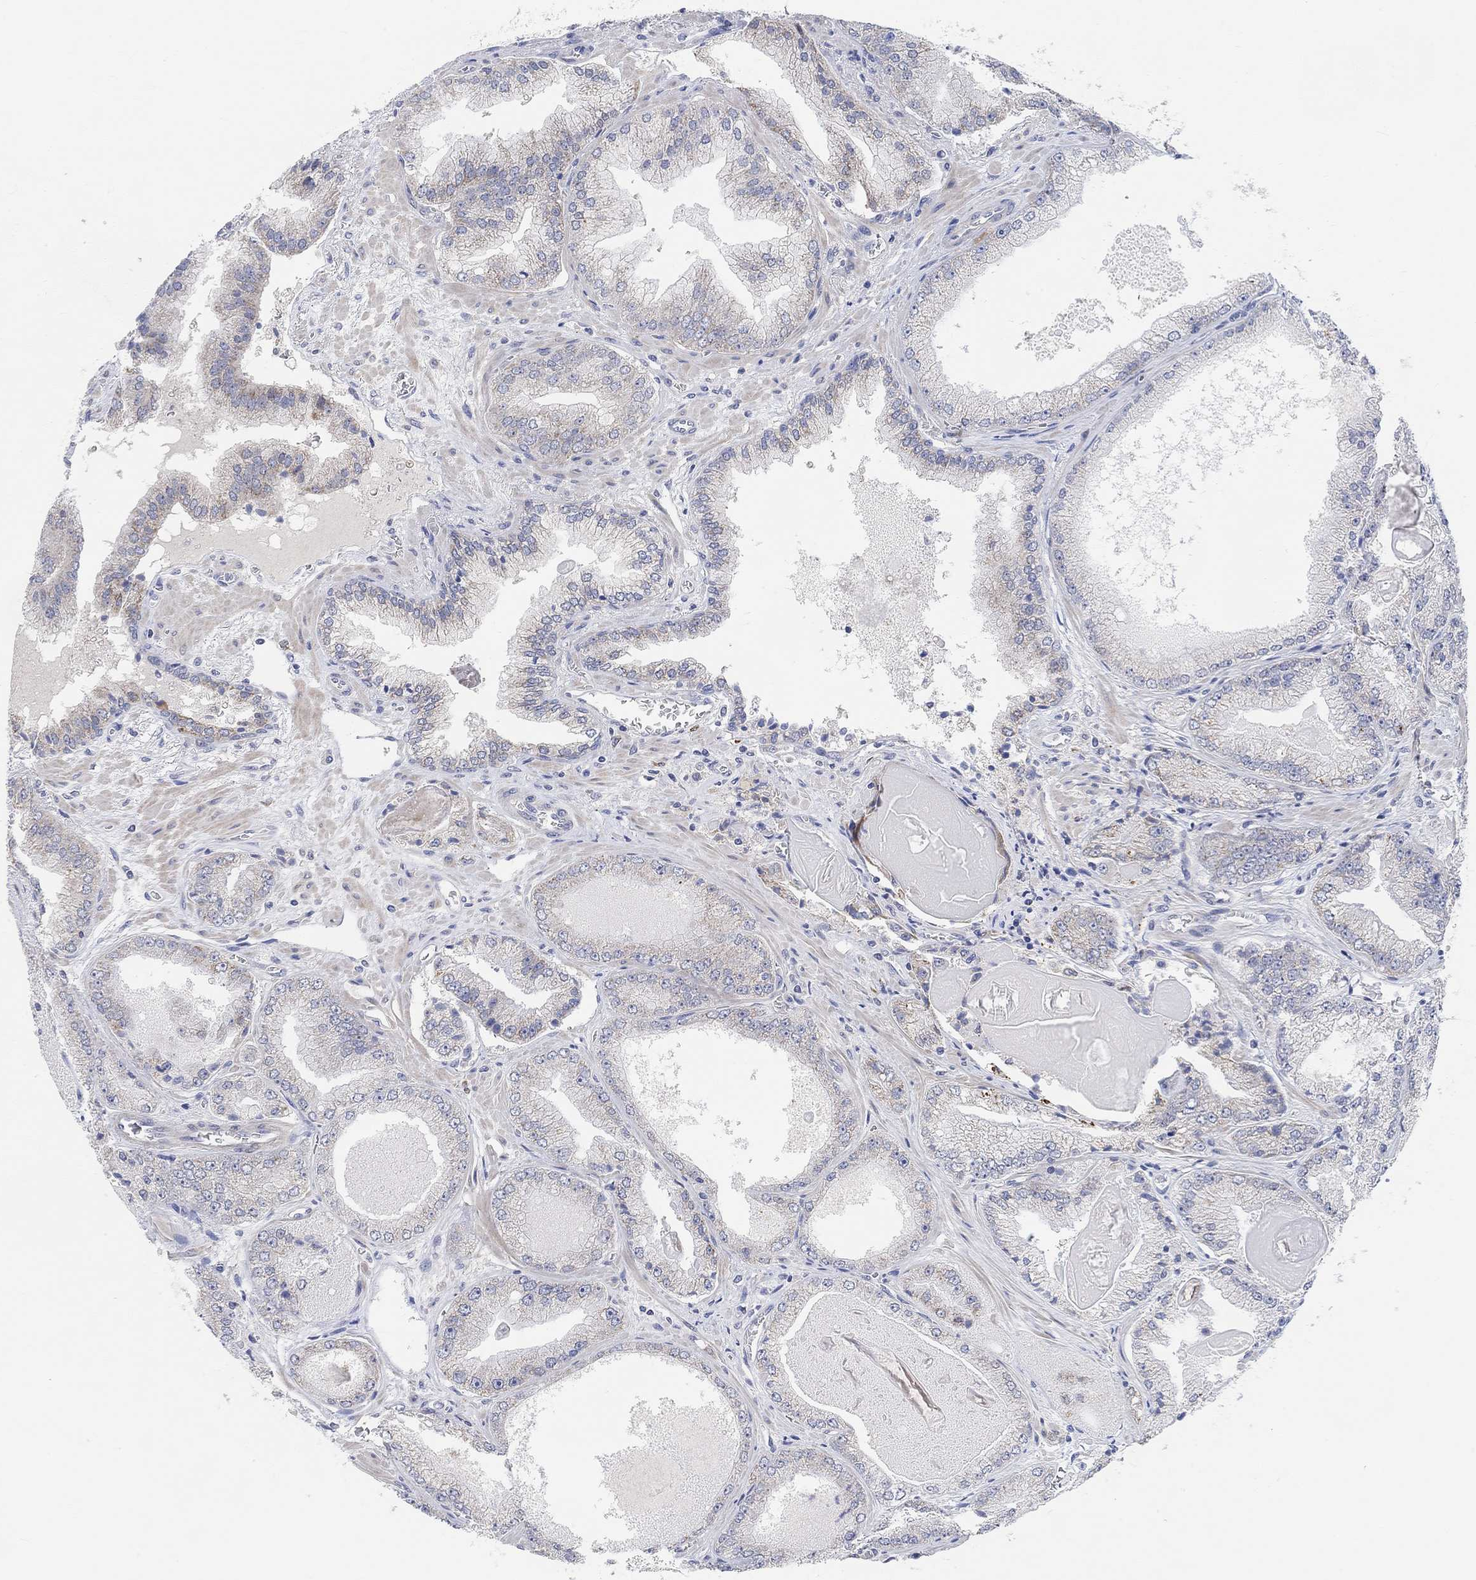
{"staining": {"intensity": "negative", "quantity": "none", "location": "none"}, "tissue": "prostate cancer", "cell_type": "Tumor cells", "image_type": "cancer", "snomed": [{"axis": "morphology", "description": "Adenocarcinoma, Low grade"}, {"axis": "topography", "description": "Prostate"}], "caption": "Immunohistochemistry (IHC) histopathology image of neoplastic tissue: adenocarcinoma (low-grade) (prostate) stained with DAB demonstrates no significant protein expression in tumor cells. (DAB (3,3'-diaminobenzidine) IHC visualized using brightfield microscopy, high magnification).", "gene": "HCRTR1", "patient": {"sex": "male", "age": 72}}